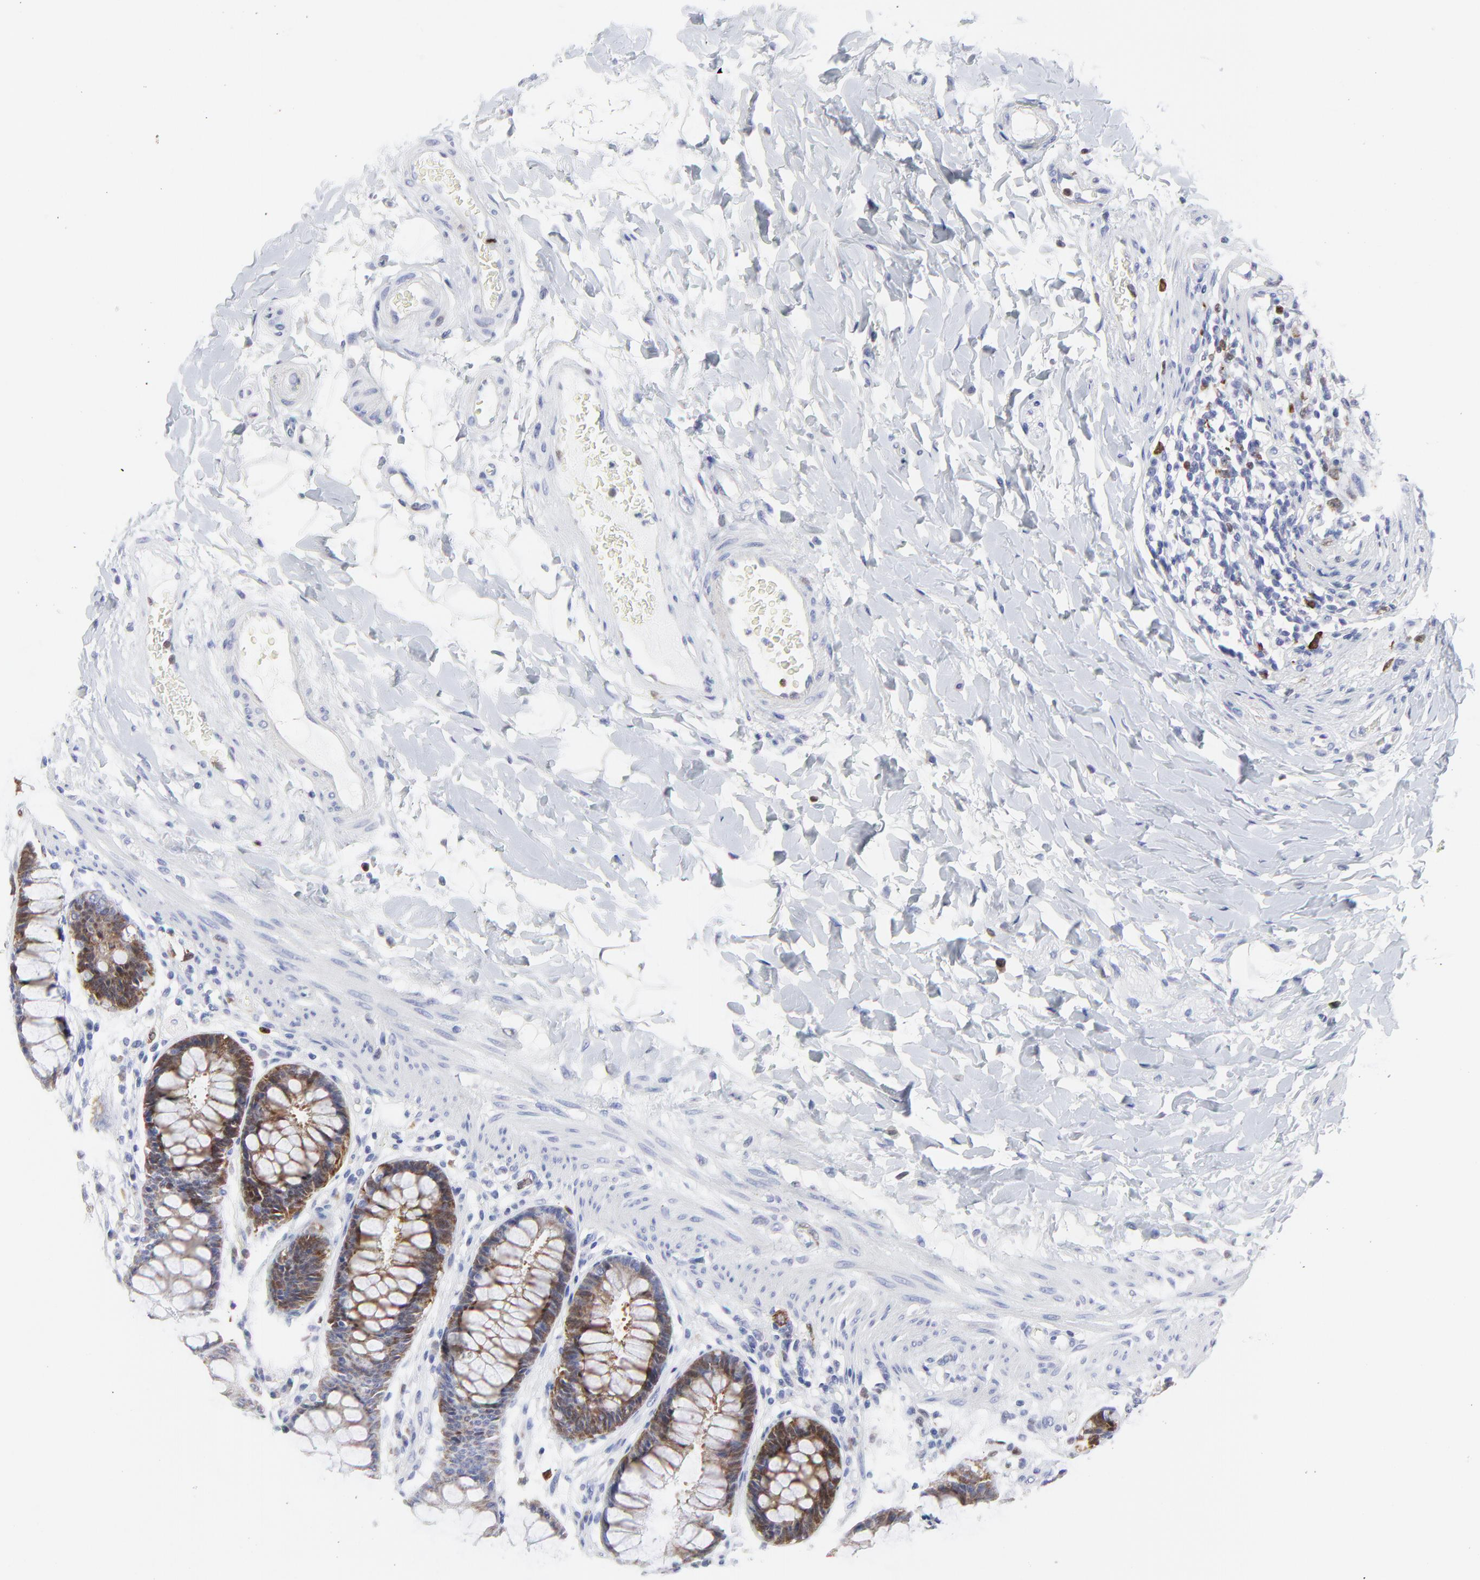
{"staining": {"intensity": "moderate", "quantity": "25%-75%", "location": "cytoplasmic/membranous"}, "tissue": "rectum", "cell_type": "Glandular cells", "image_type": "normal", "snomed": [{"axis": "morphology", "description": "Normal tissue, NOS"}, {"axis": "topography", "description": "Rectum"}], "caption": "Immunohistochemistry (IHC) photomicrograph of normal human rectum stained for a protein (brown), which shows medium levels of moderate cytoplasmic/membranous expression in about 25%-75% of glandular cells.", "gene": "NCAPH", "patient": {"sex": "female", "age": 46}}